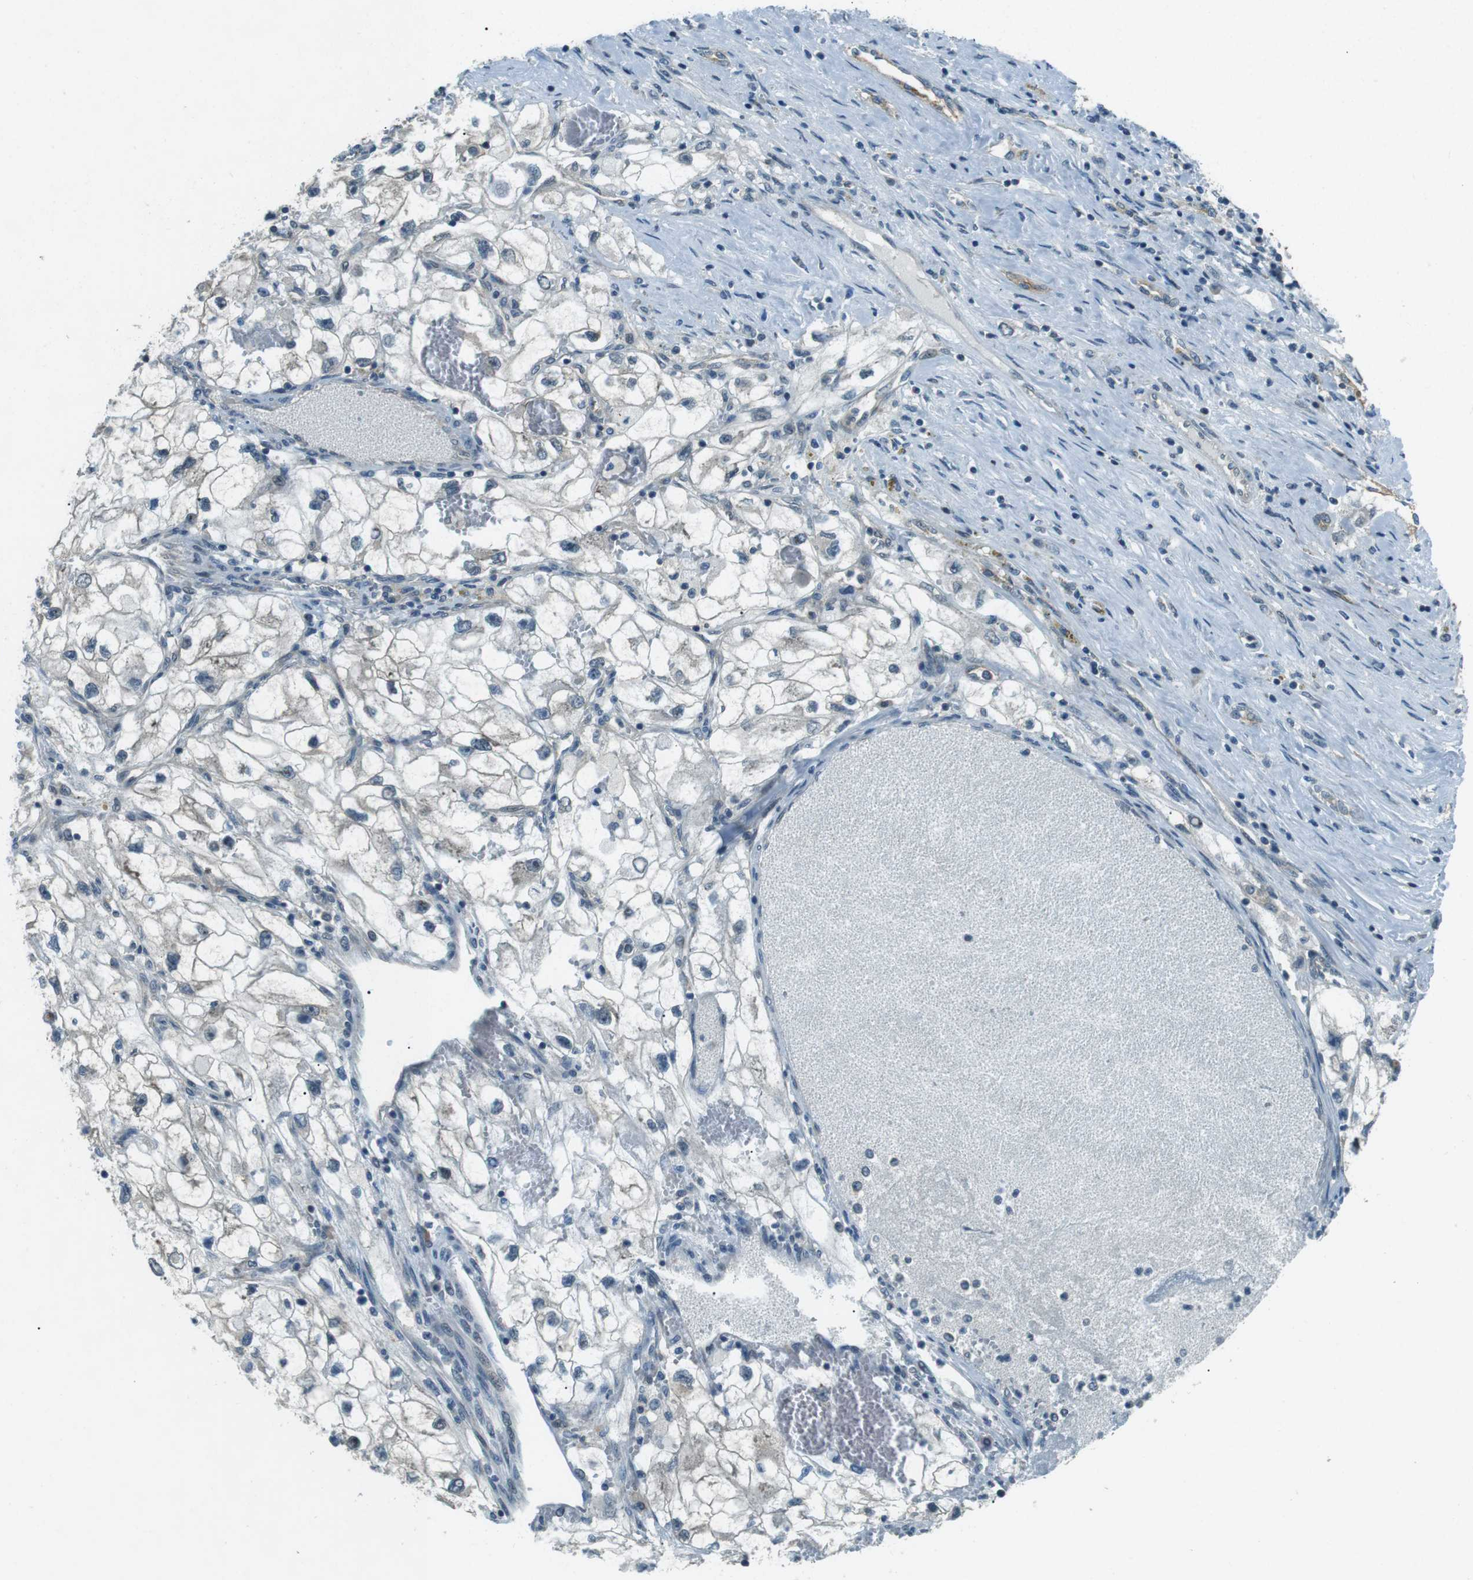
{"staining": {"intensity": "negative", "quantity": "none", "location": "none"}, "tissue": "renal cancer", "cell_type": "Tumor cells", "image_type": "cancer", "snomed": [{"axis": "morphology", "description": "Adenocarcinoma, NOS"}, {"axis": "topography", "description": "Kidney"}], "caption": "Immunohistochemical staining of renal cancer (adenocarcinoma) exhibits no significant staining in tumor cells. (Immunohistochemistry (ihc), brightfield microscopy, high magnification).", "gene": "TMEM74", "patient": {"sex": "female", "age": 70}}